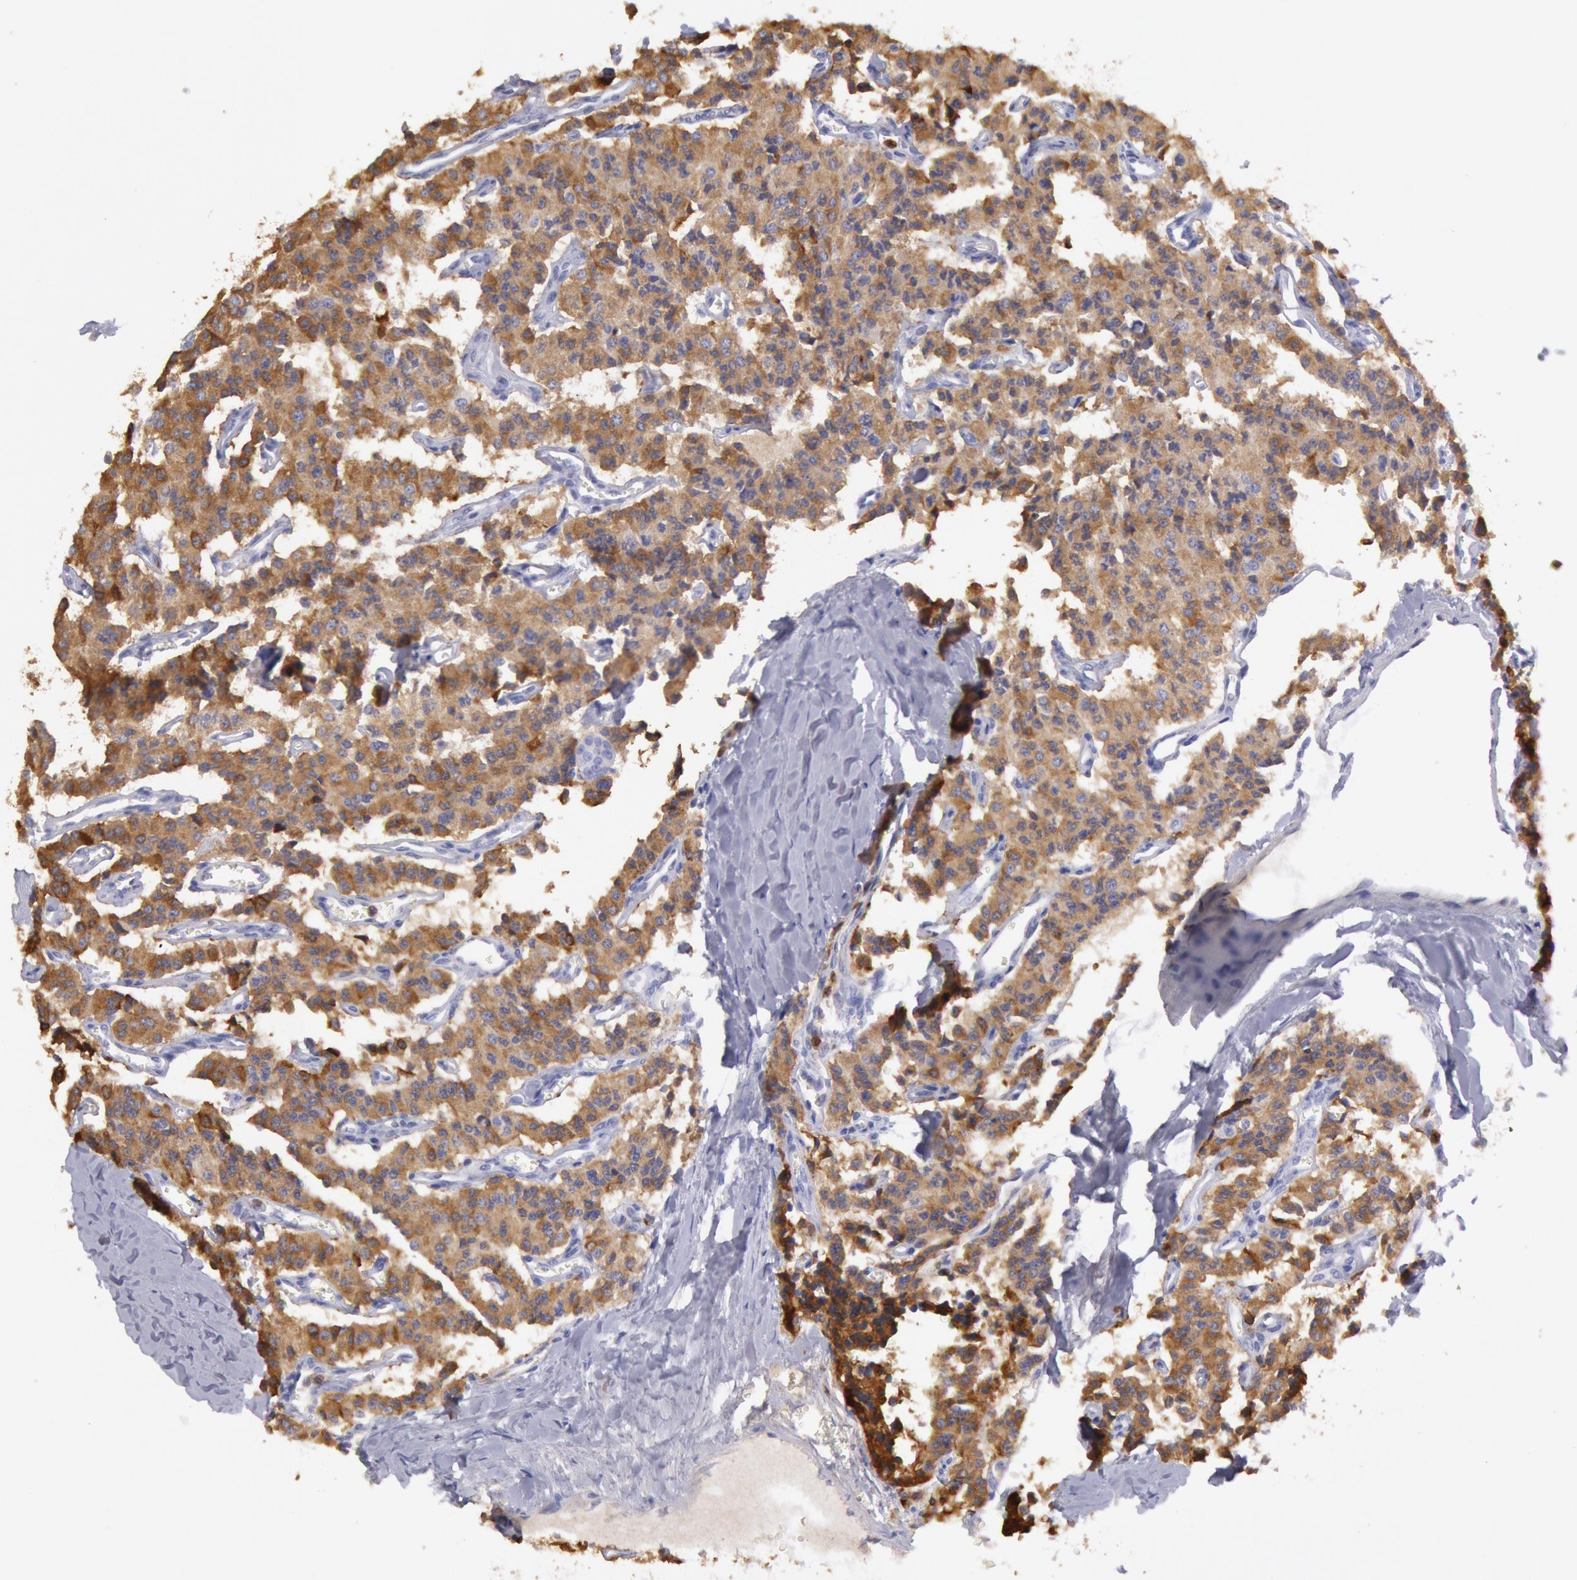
{"staining": {"intensity": "strong", "quantity": ">75%", "location": "cytoplasmic/membranous"}, "tissue": "carcinoid", "cell_type": "Tumor cells", "image_type": "cancer", "snomed": [{"axis": "morphology", "description": "Carcinoid, malignant, NOS"}, {"axis": "topography", "description": "Bronchus"}], "caption": "Carcinoid stained with a protein marker shows strong staining in tumor cells.", "gene": "RAB27A", "patient": {"sex": "male", "age": 55}}